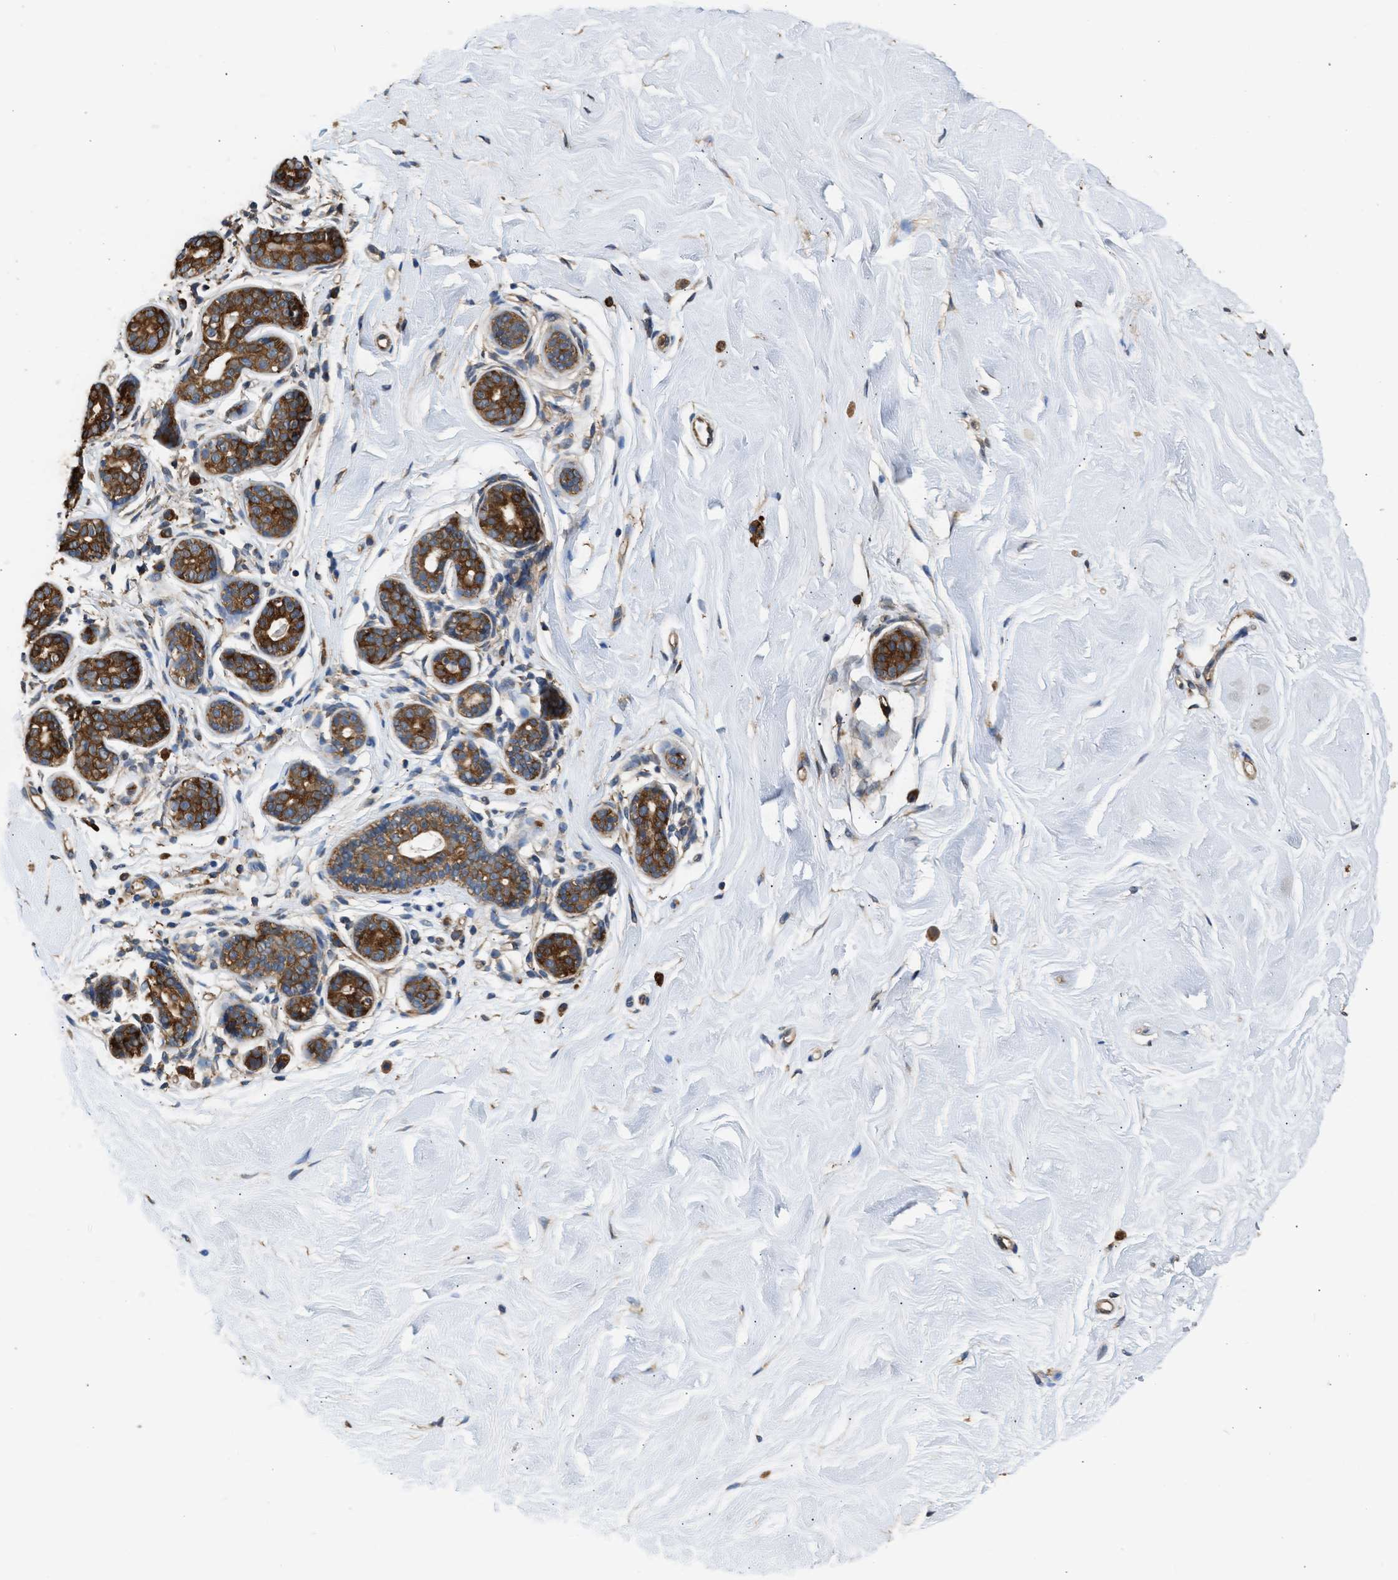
{"staining": {"intensity": "negative", "quantity": "none", "location": "none"}, "tissue": "breast", "cell_type": "Adipocytes", "image_type": "normal", "snomed": [{"axis": "morphology", "description": "Normal tissue, NOS"}, {"axis": "topography", "description": "Breast"}], "caption": "Immunohistochemistry (IHC) micrograph of normal breast stained for a protein (brown), which displays no expression in adipocytes. Nuclei are stained in blue.", "gene": "SLC36A4", "patient": {"sex": "female", "age": 22}}